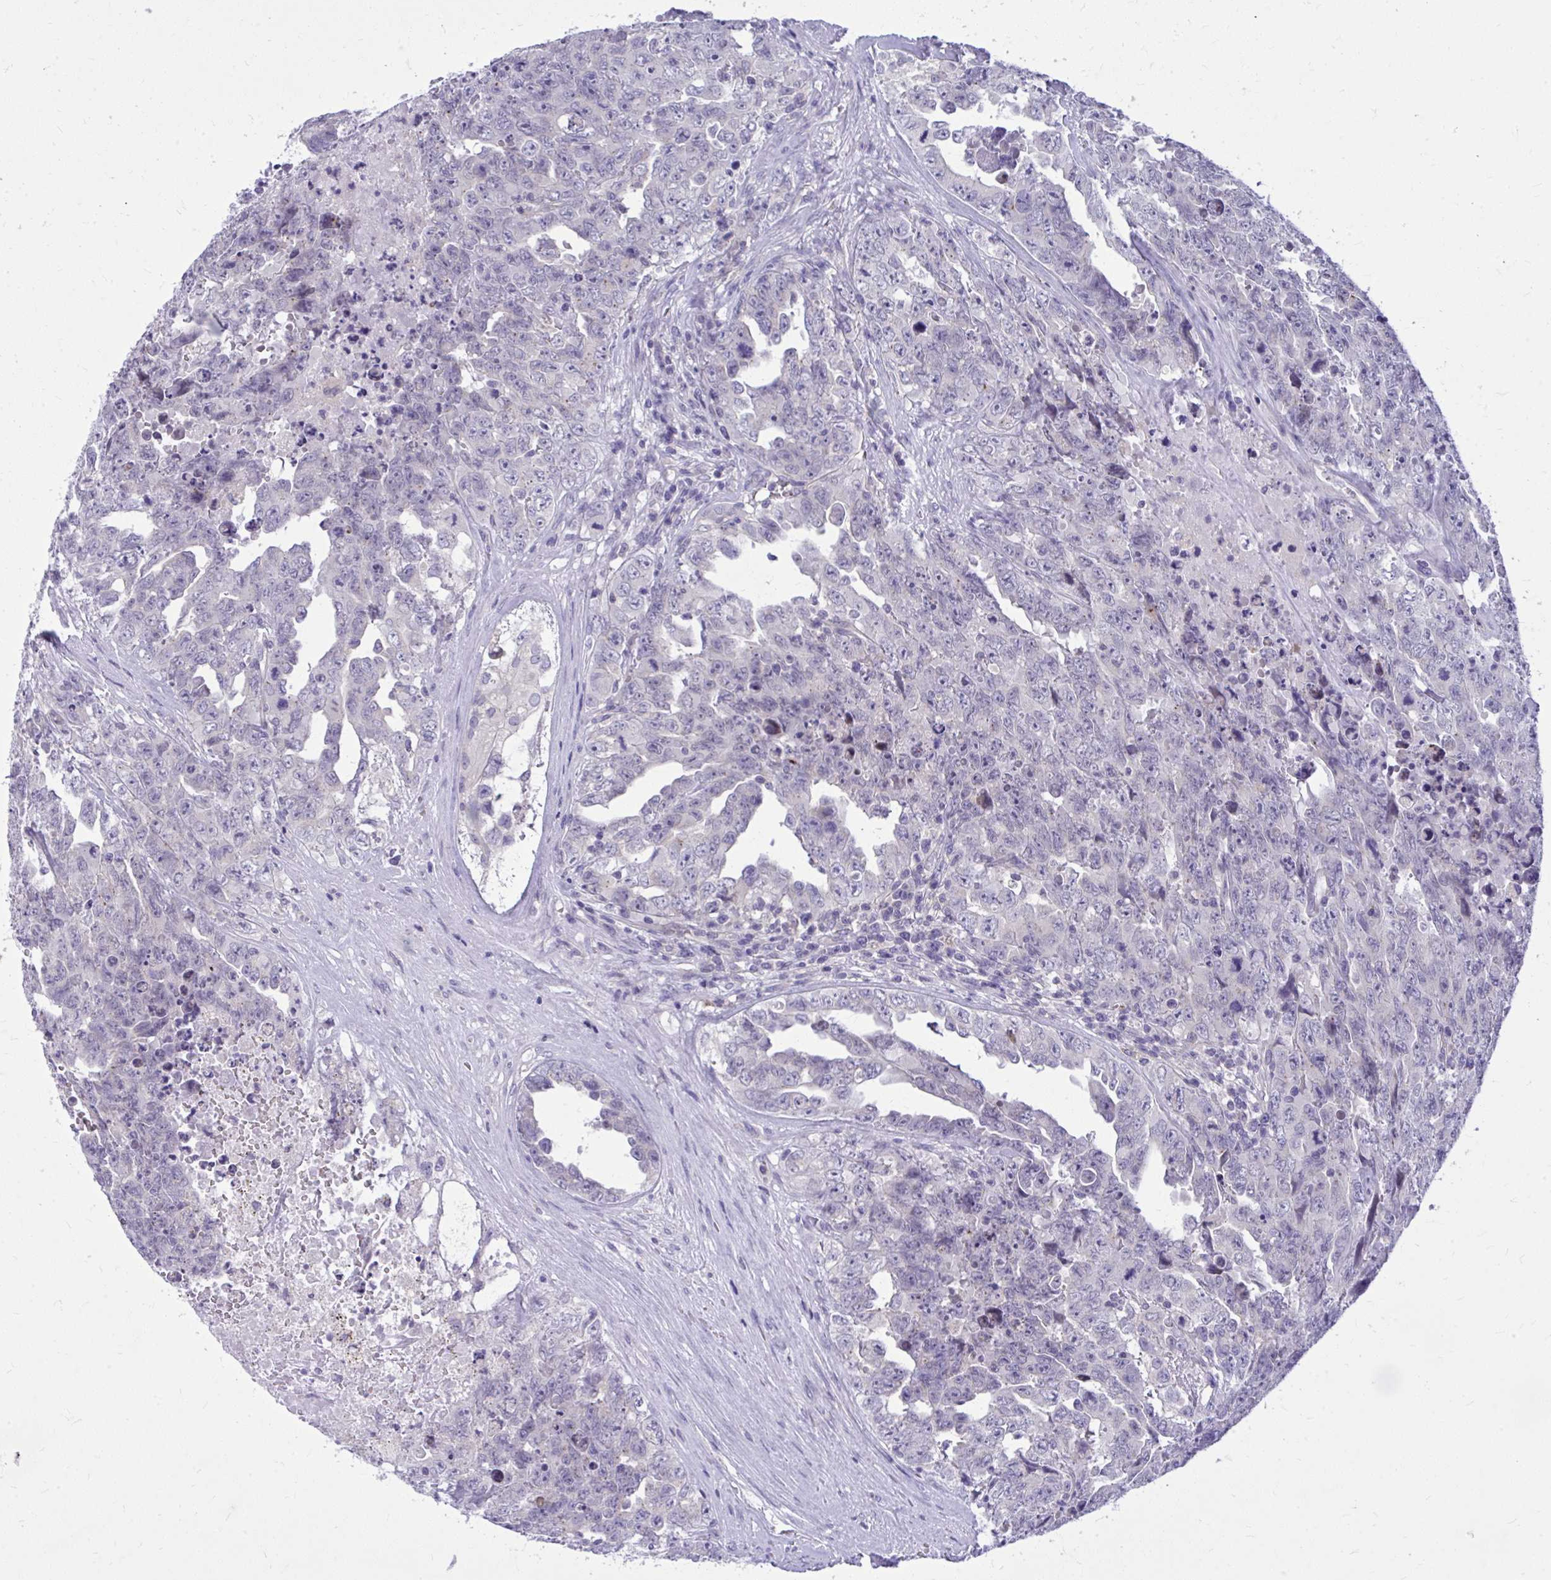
{"staining": {"intensity": "negative", "quantity": "none", "location": "none"}, "tissue": "testis cancer", "cell_type": "Tumor cells", "image_type": "cancer", "snomed": [{"axis": "morphology", "description": "Carcinoma, Embryonal, NOS"}, {"axis": "topography", "description": "Testis"}], "caption": "The micrograph shows no significant staining in tumor cells of embryonal carcinoma (testis).", "gene": "DPY19L1", "patient": {"sex": "male", "age": 24}}